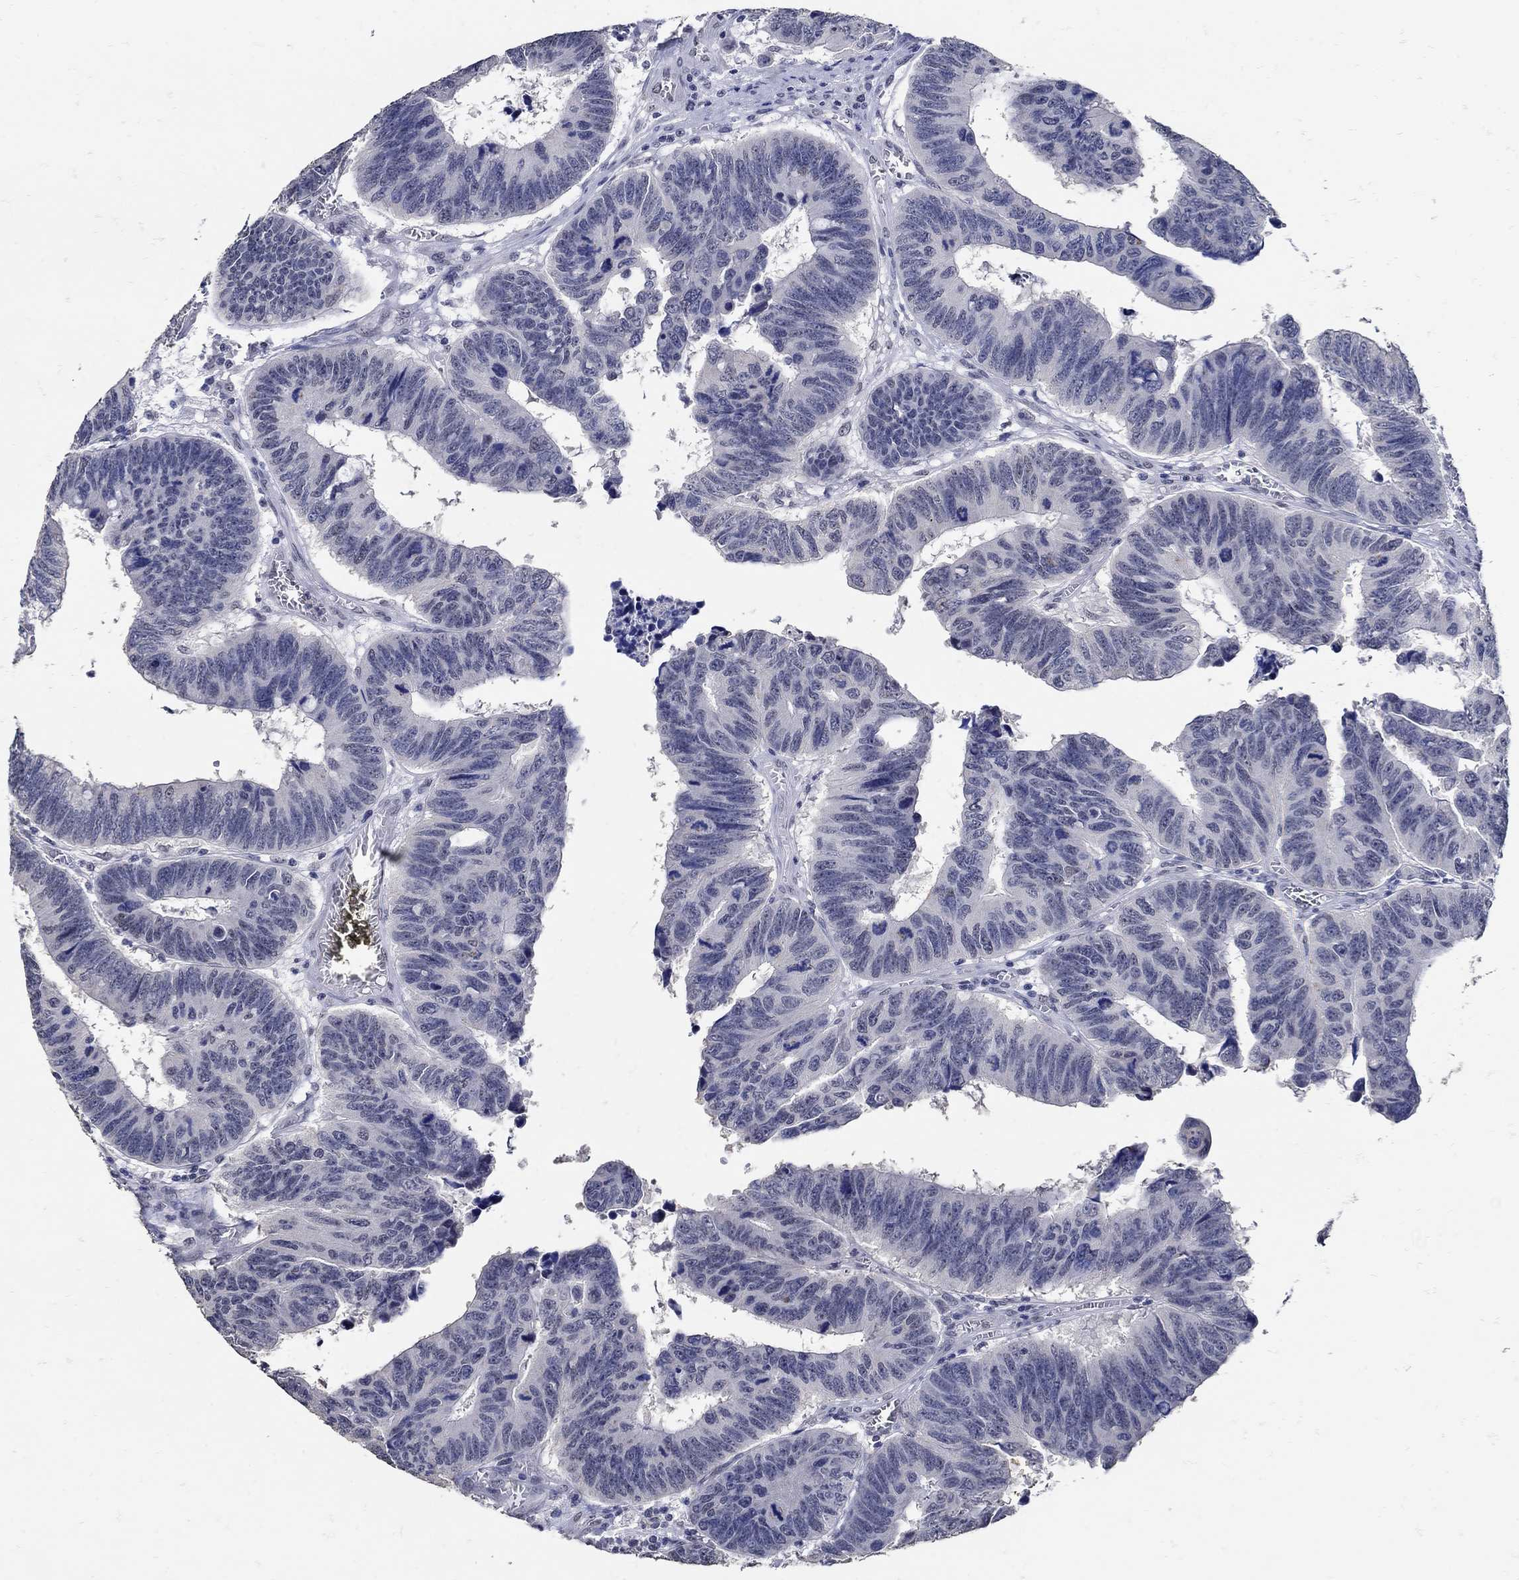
{"staining": {"intensity": "negative", "quantity": "none", "location": "none"}, "tissue": "colorectal cancer", "cell_type": "Tumor cells", "image_type": "cancer", "snomed": [{"axis": "morphology", "description": "Adenocarcinoma, NOS"}, {"axis": "topography", "description": "Appendix"}, {"axis": "topography", "description": "Colon"}, {"axis": "topography", "description": "Cecum"}, {"axis": "topography", "description": "Colon asc"}], "caption": "This is a image of IHC staining of colorectal adenocarcinoma, which shows no staining in tumor cells. The staining was performed using DAB (3,3'-diaminobenzidine) to visualize the protein expression in brown, while the nuclei were stained in blue with hematoxylin (Magnification: 20x).", "gene": "KCNN3", "patient": {"sex": "female", "age": 85}}